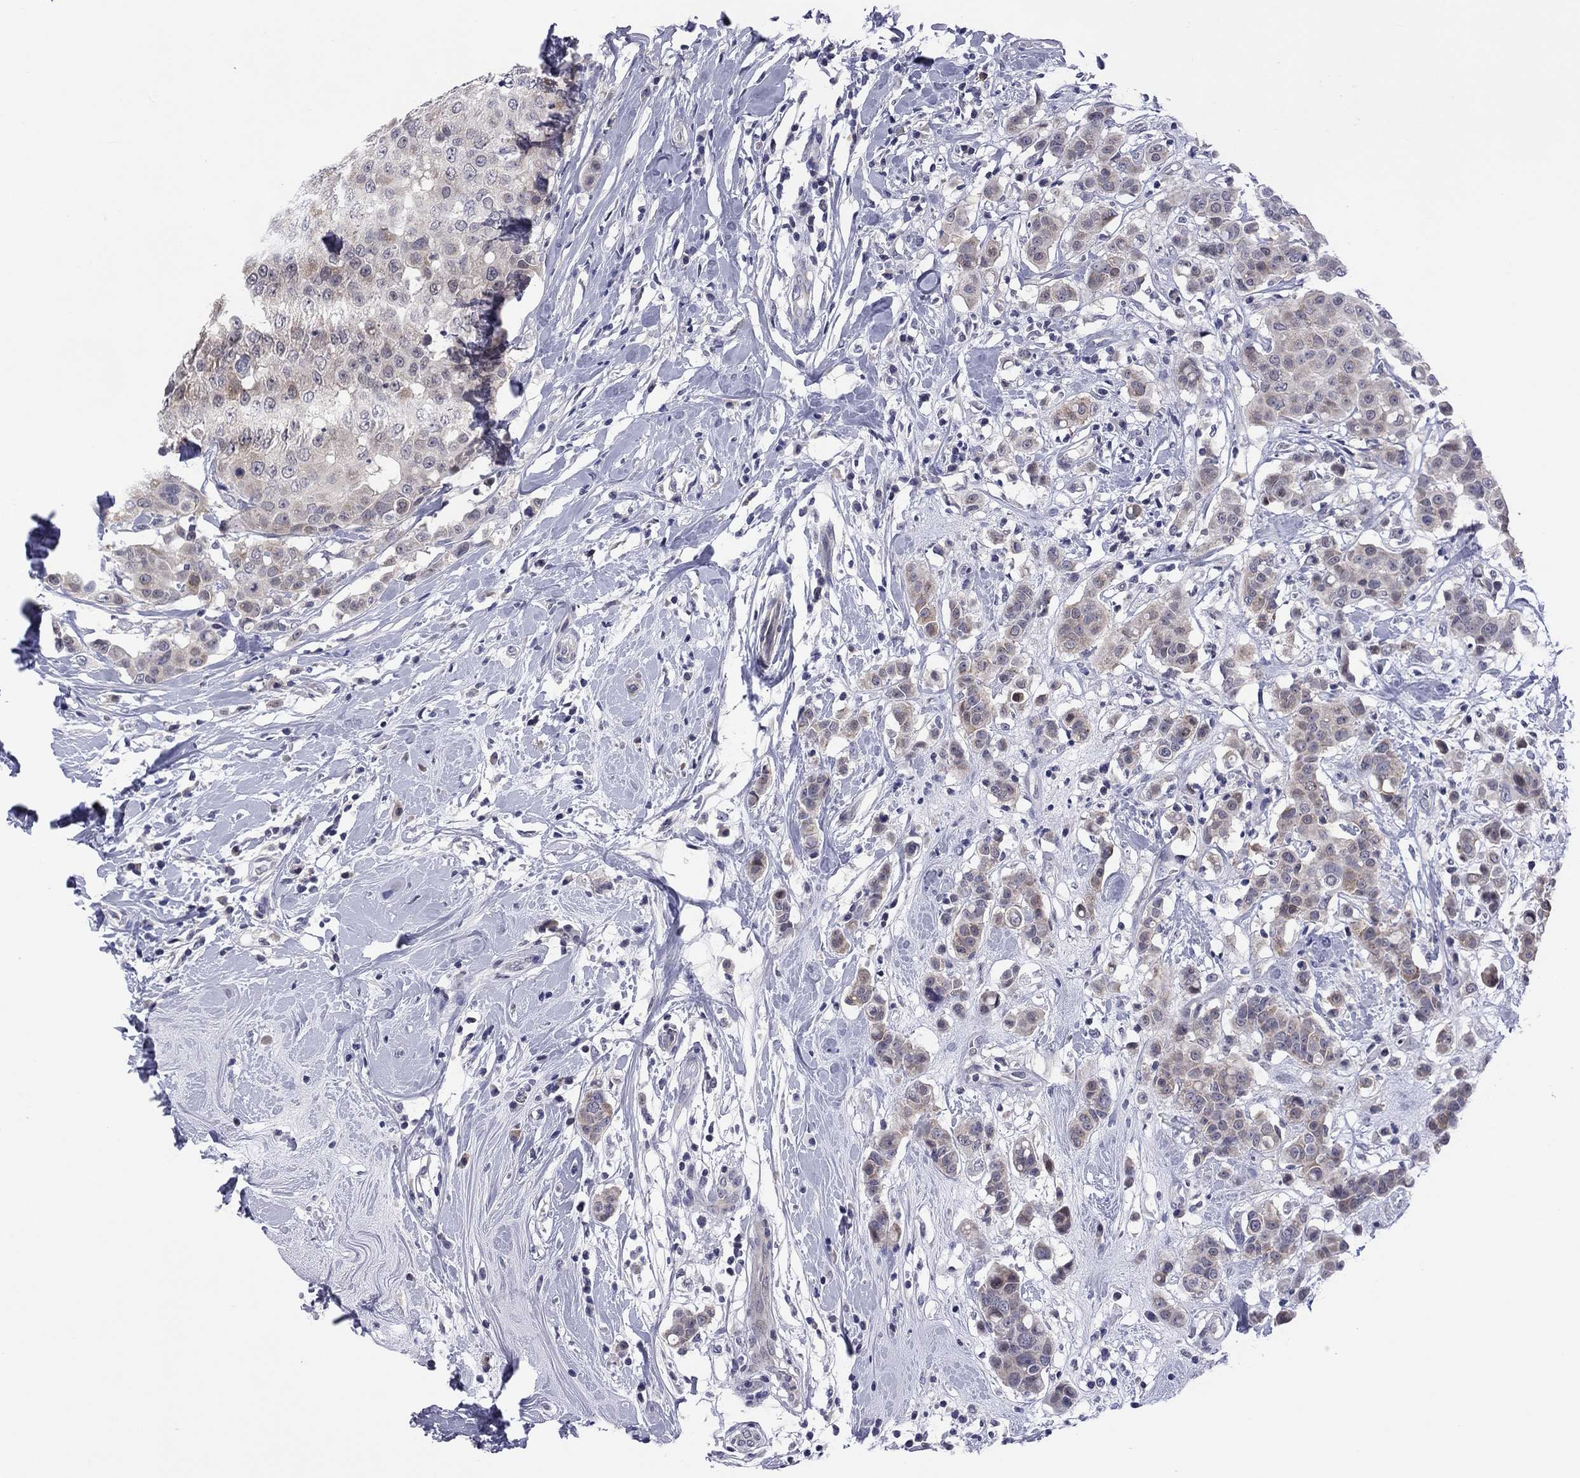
{"staining": {"intensity": "weak", "quantity": "<25%", "location": "cytoplasmic/membranous"}, "tissue": "breast cancer", "cell_type": "Tumor cells", "image_type": "cancer", "snomed": [{"axis": "morphology", "description": "Duct carcinoma"}, {"axis": "topography", "description": "Breast"}], "caption": "The image reveals no staining of tumor cells in breast cancer.", "gene": "POU5F2", "patient": {"sex": "female", "age": 27}}